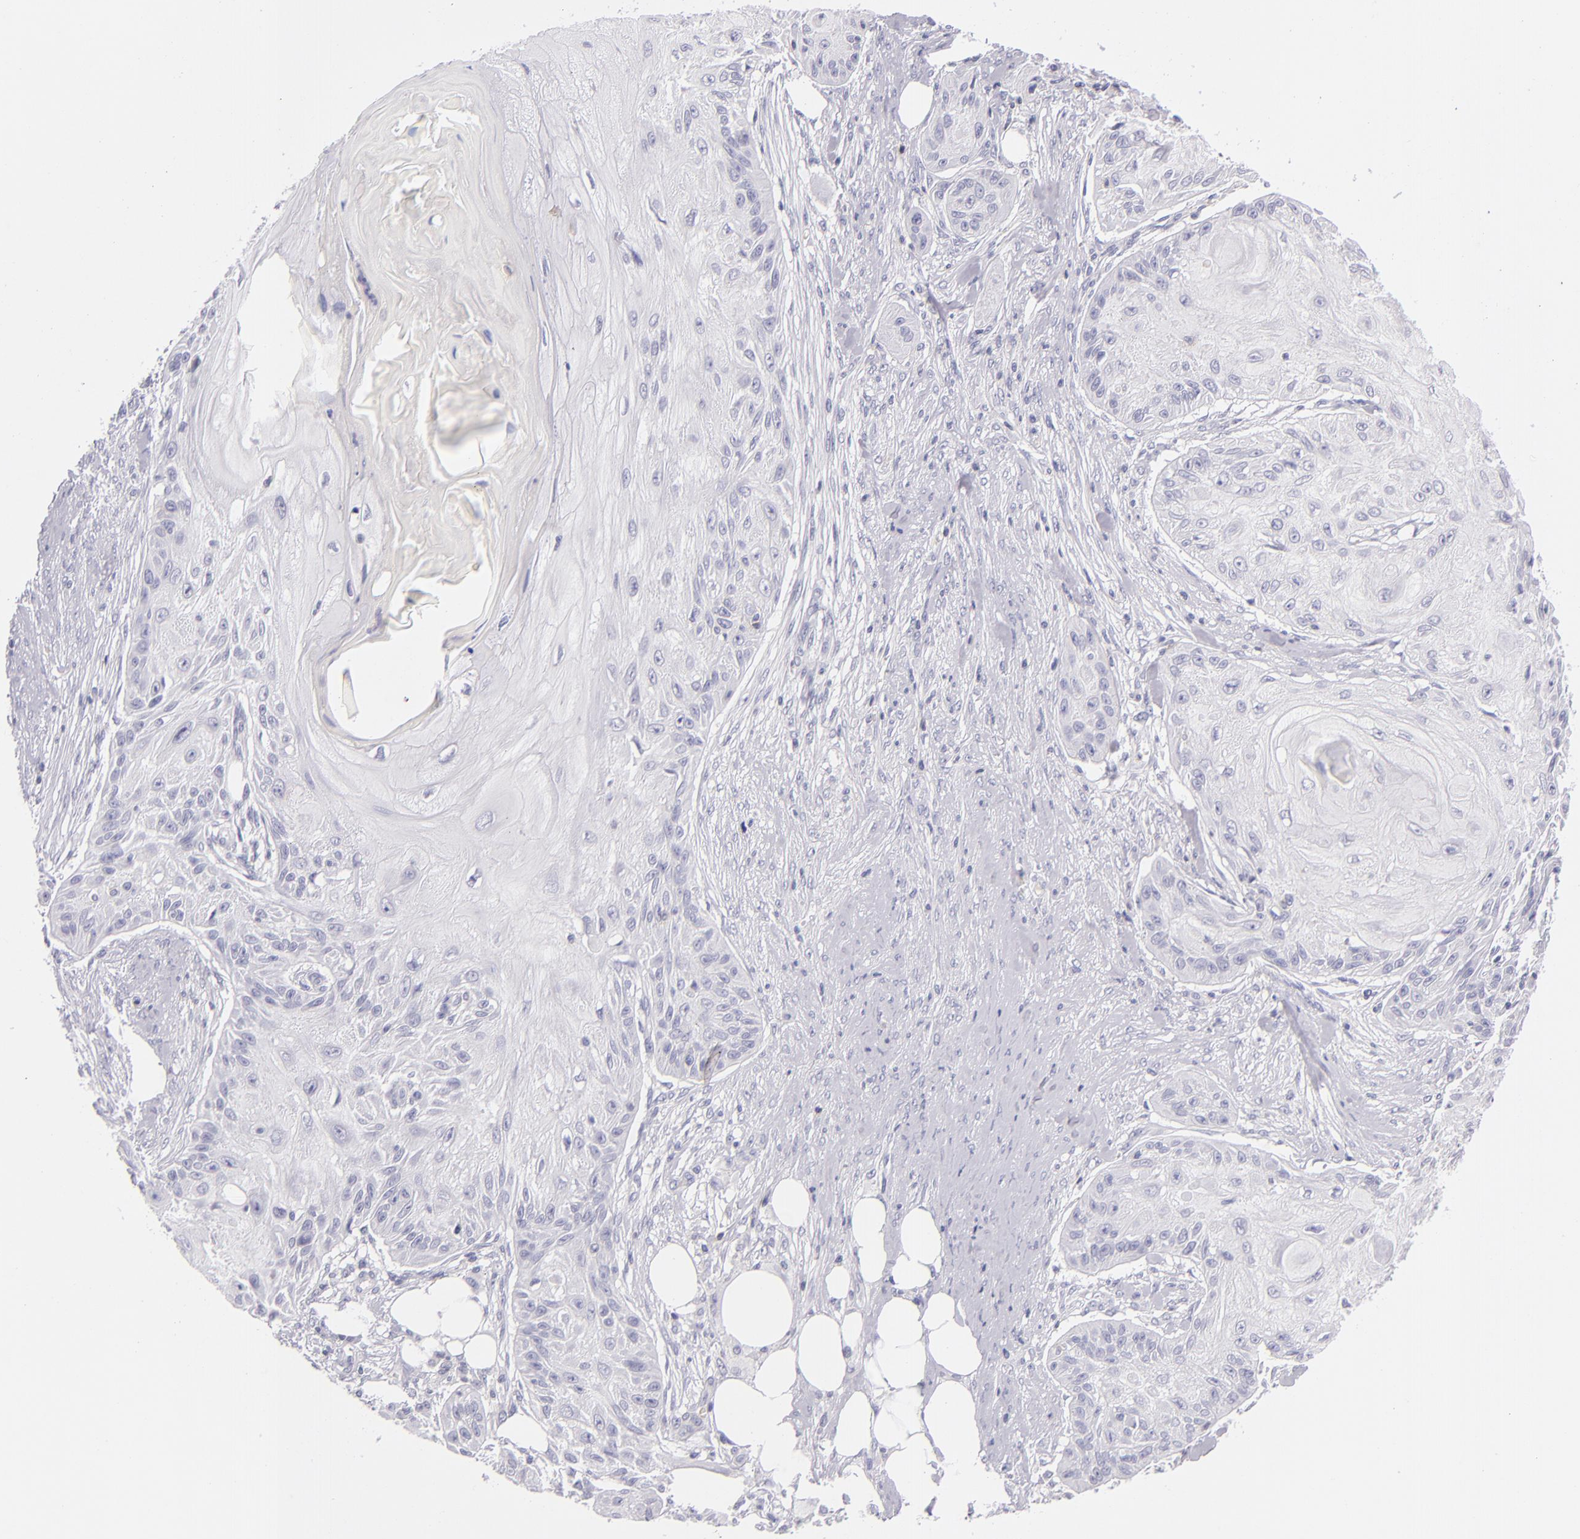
{"staining": {"intensity": "negative", "quantity": "none", "location": "none"}, "tissue": "skin cancer", "cell_type": "Tumor cells", "image_type": "cancer", "snomed": [{"axis": "morphology", "description": "Squamous cell carcinoma, NOS"}, {"axis": "topography", "description": "Skin"}], "caption": "Protein analysis of squamous cell carcinoma (skin) exhibits no significant positivity in tumor cells.", "gene": "CD48", "patient": {"sex": "female", "age": 88}}